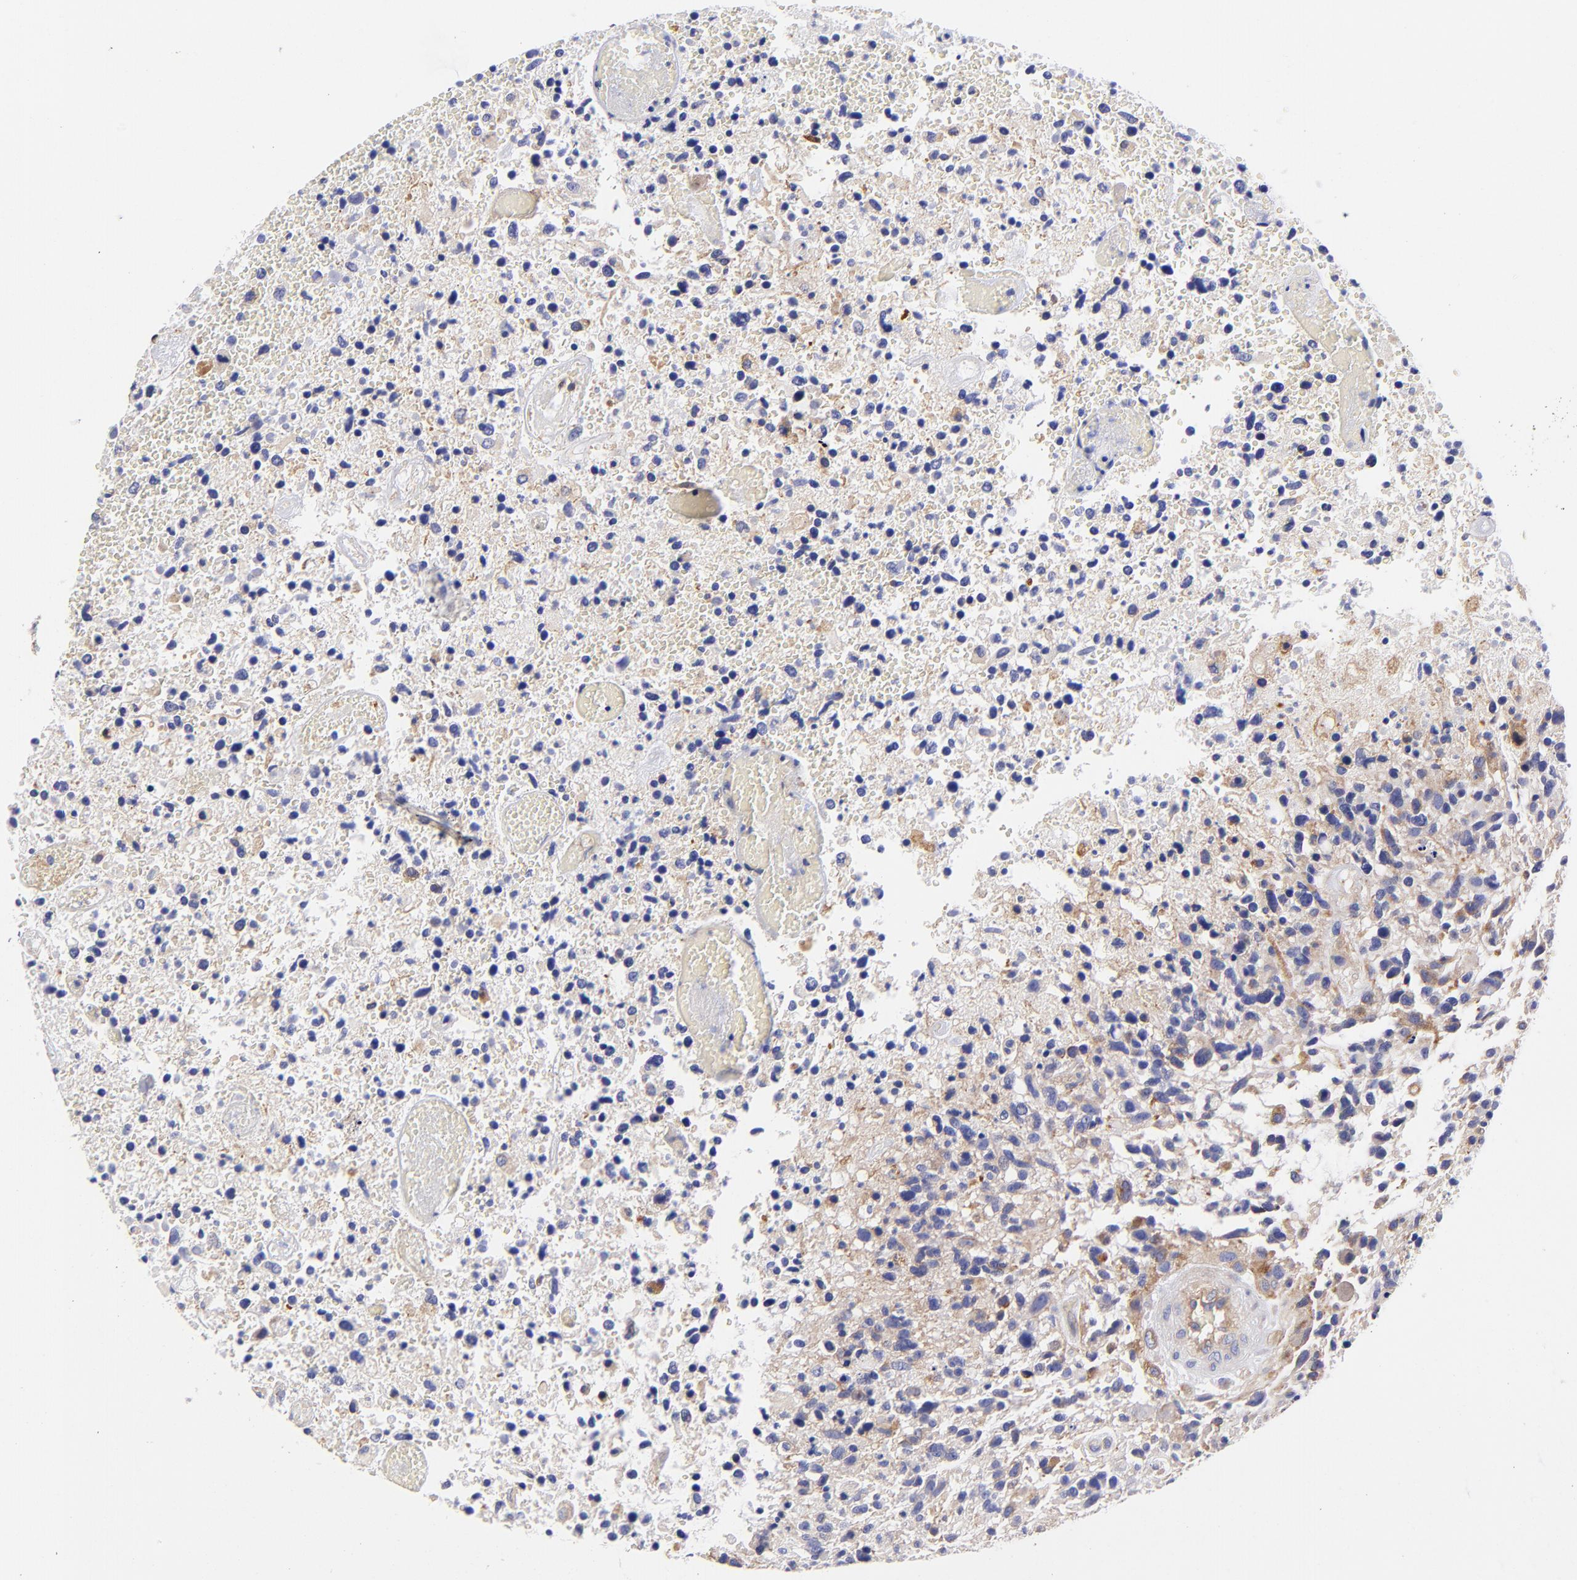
{"staining": {"intensity": "moderate", "quantity": "<25%", "location": "cytoplasmic/membranous"}, "tissue": "glioma", "cell_type": "Tumor cells", "image_type": "cancer", "snomed": [{"axis": "morphology", "description": "Glioma, malignant, High grade"}, {"axis": "topography", "description": "Brain"}], "caption": "High-power microscopy captured an immunohistochemistry (IHC) histopathology image of glioma, revealing moderate cytoplasmic/membranous expression in about <25% of tumor cells.", "gene": "PPFIBP1", "patient": {"sex": "male", "age": 72}}